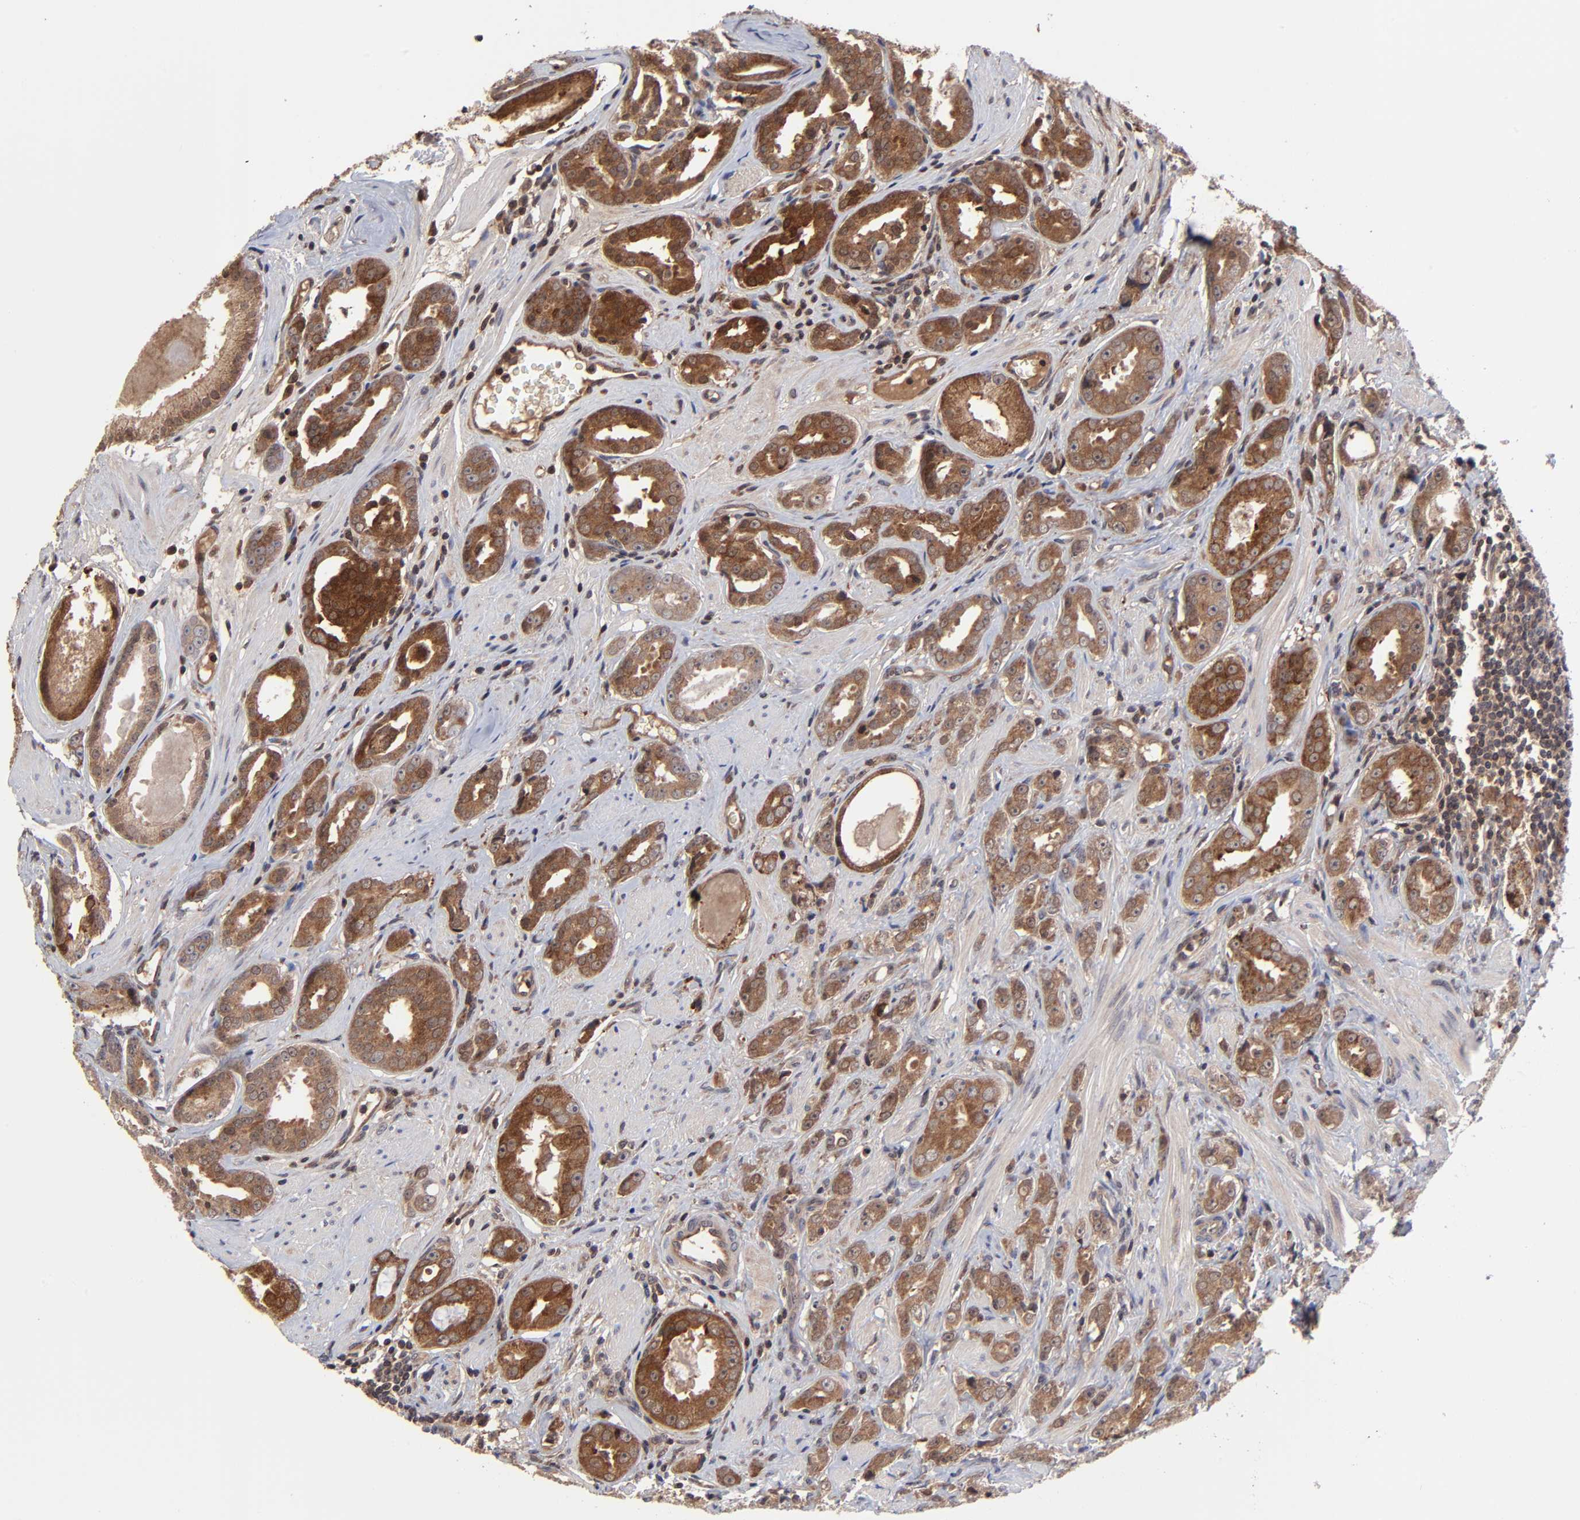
{"staining": {"intensity": "moderate", "quantity": ">75%", "location": "cytoplasmic/membranous"}, "tissue": "prostate cancer", "cell_type": "Tumor cells", "image_type": "cancer", "snomed": [{"axis": "morphology", "description": "Adenocarcinoma, Medium grade"}, {"axis": "topography", "description": "Prostate"}], "caption": "This micrograph demonstrates immunohistochemistry staining of prostate cancer (medium-grade adenocarcinoma), with medium moderate cytoplasmic/membranous staining in approximately >75% of tumor cells.", "gene": "UBE2L6", "patient": {"sex": "male", "age": 53}}